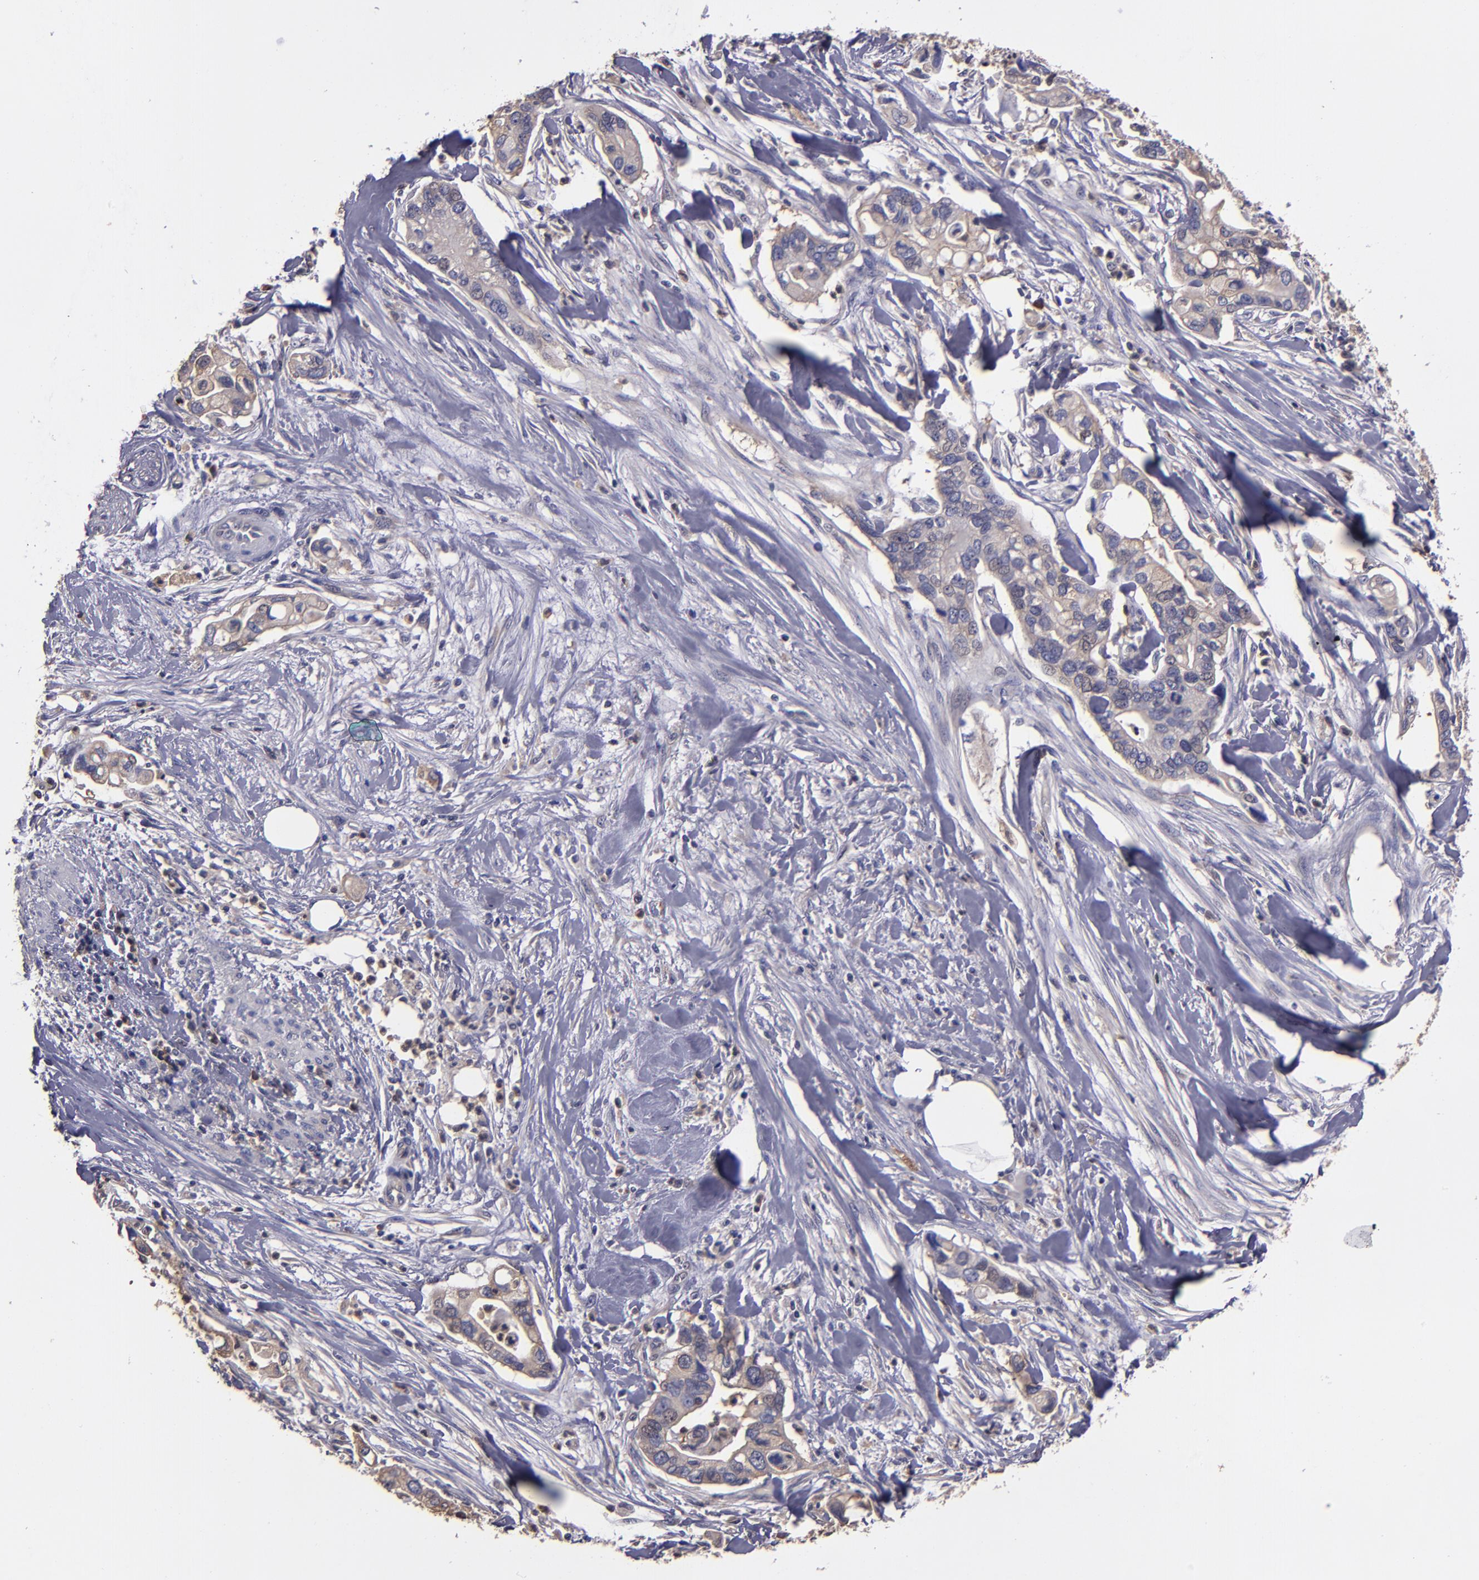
{"staining": {"intensity": "moderate", "quantity": "25%-75%", "location": "cytoplasmic/membranous"}, "tissue": "pancreatic cancer", "cell_type": "Tumor cells", "image_type": "cancer", "snomed": [{"axis": "morphology", "description": "Adenocarcinoma, NOS"}, {"axis": "topography", "description": "Pancreas"}], "caption": "The image demonstrates a brown stain indicating the presence of a protein in the cytoplasmic/membranous of tumor cells in pancreatic adenocarcinoma. (Stains: DAB (3,3'-diaminobenzidine) in brown, nuclei in blue, Microscopy: brightfield microscopy at high magnification).", "gene": "CARS1", "patient": {"sex": "male", "age": 70}}